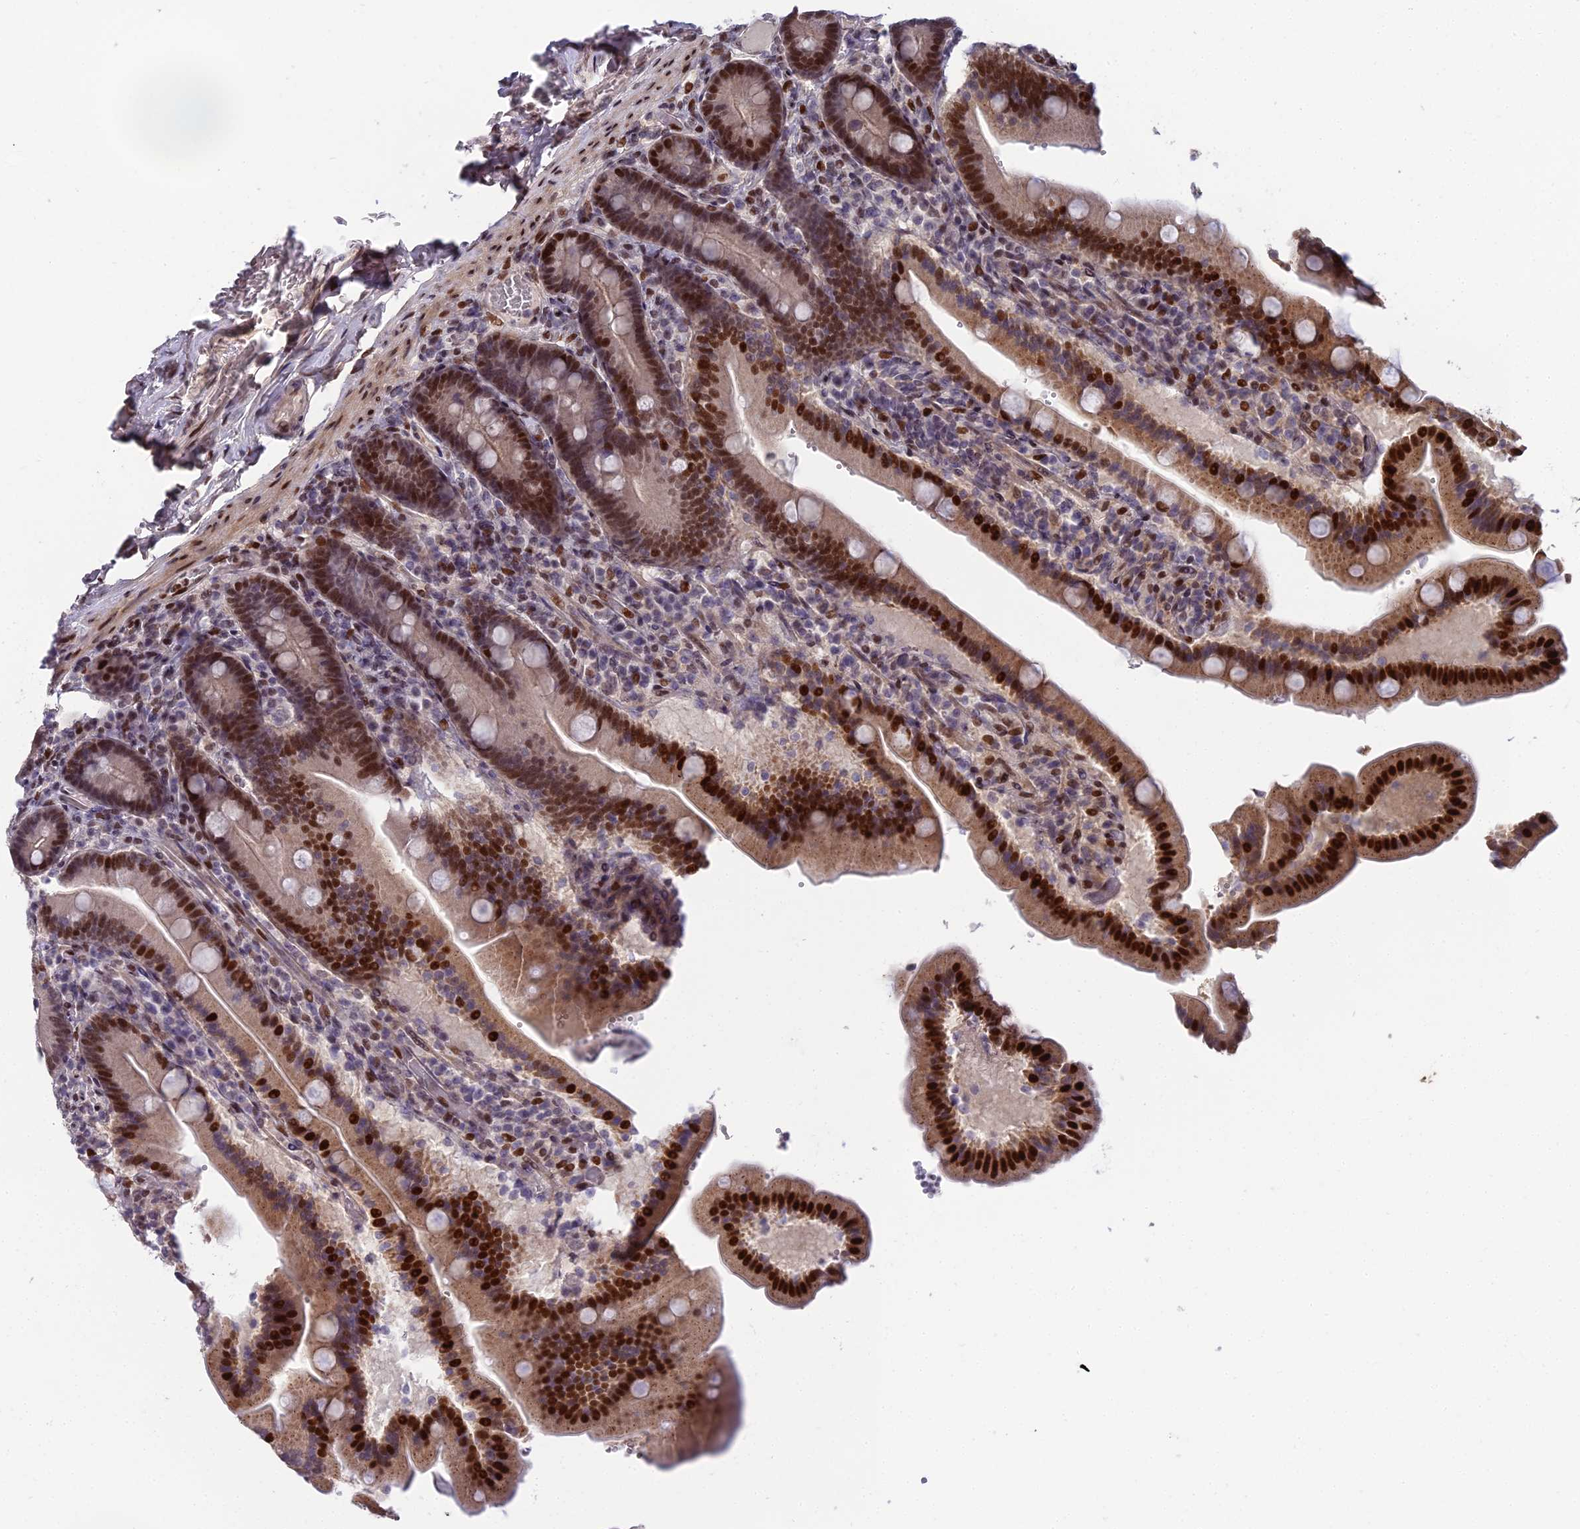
{"staining": {"intensity": "strong", "quantity": ">75%", "location": "nuclear"}, "tissue": "duodenum", "cell_type": "Glandular cells", "image_type": "normal", "snomed": [{"axis": "morphology", "description": "Normal tissue, NOS"}, {"axis": "topography", "description": "Duodenum"}], "caption": "Protein analysis of benign duodenum exhibits strong nuclear expression in about >75% of glandular cells.", "gene": "ZNF707", "patient": {"sex": "female", "age": 62}}